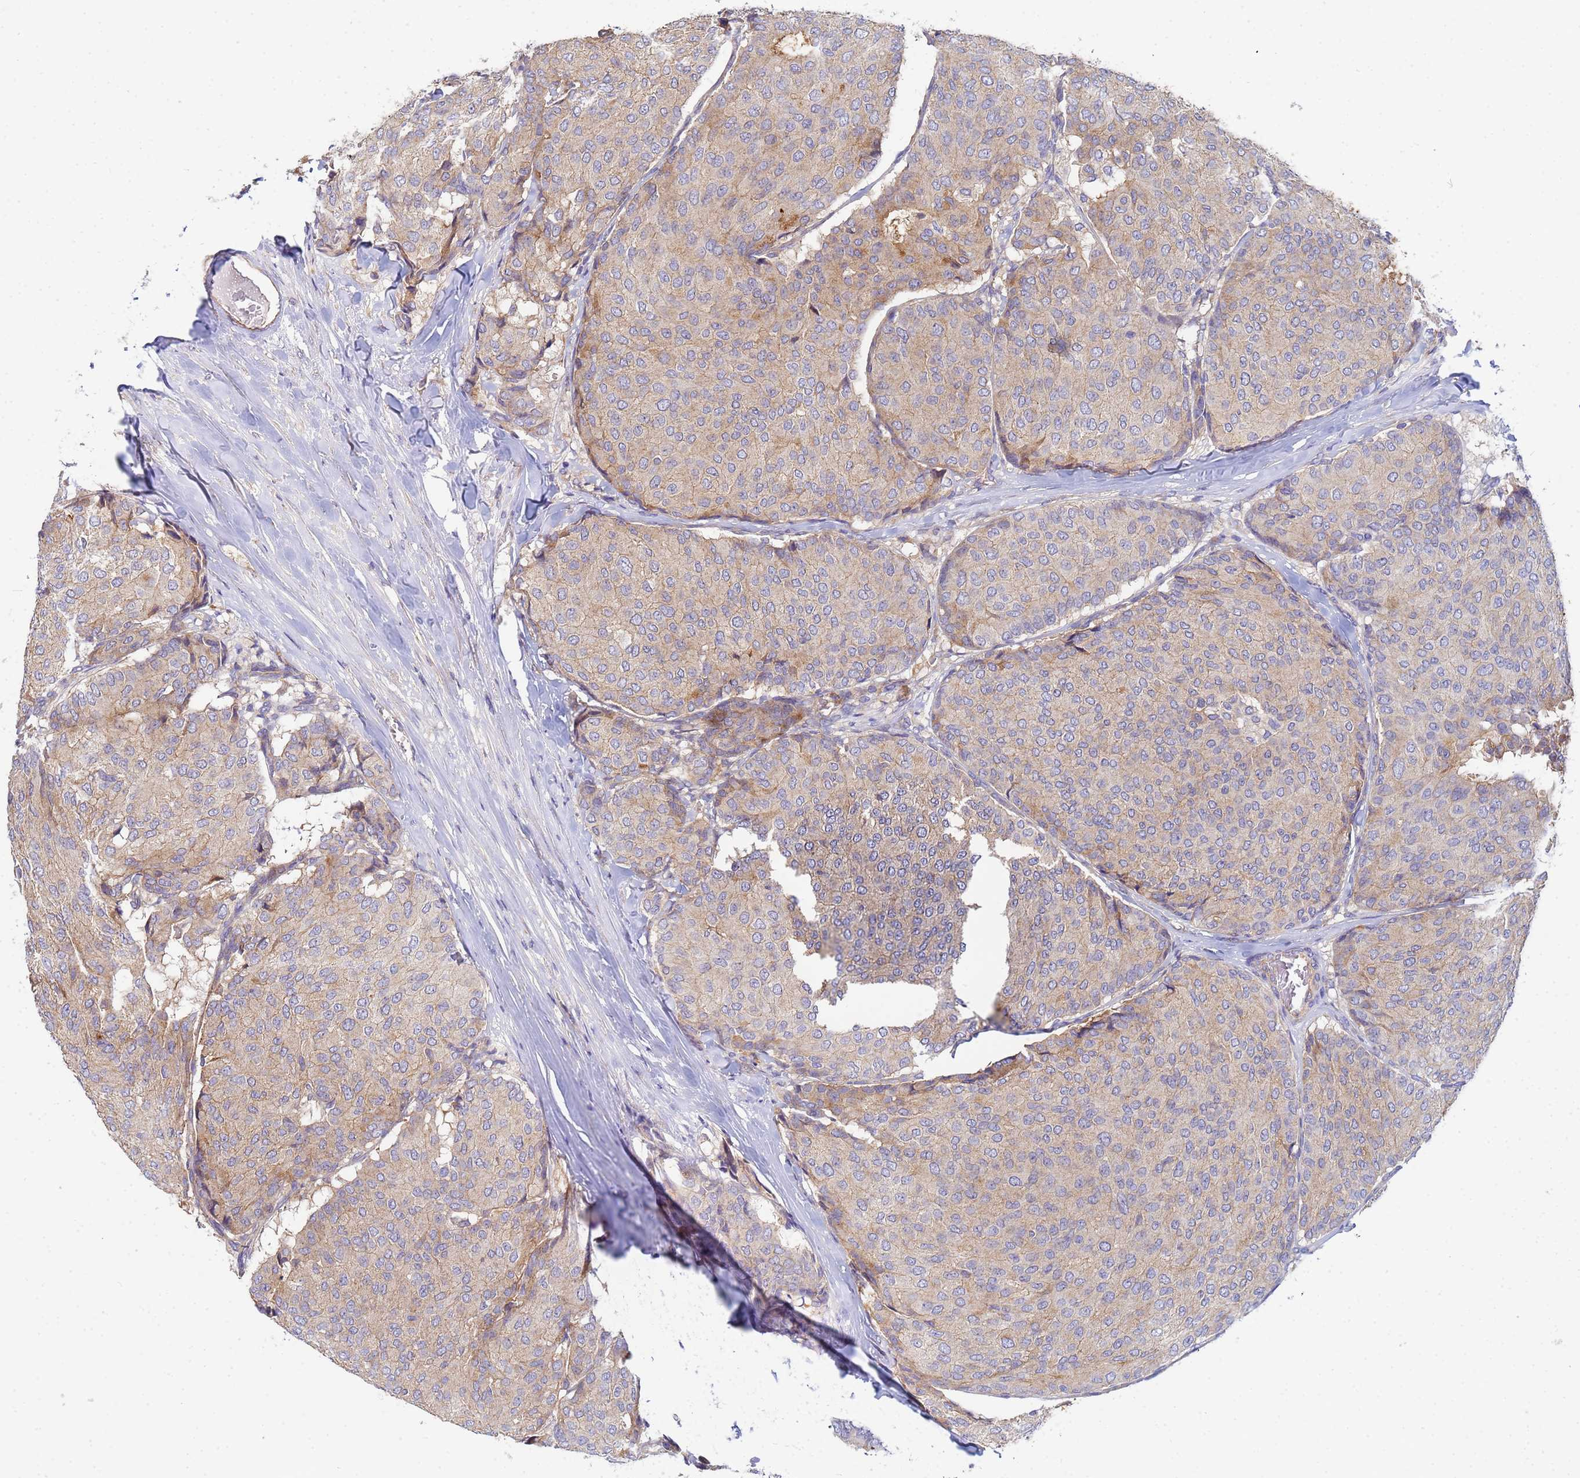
{"staining": {"intensity": "weak", "quantity": ">75%", "location": "cytoplasmic/membranous"}, "tissue": "breast cancer", "cell_type": "Tumor cells", "image_type": "cancer", "snomed": [{"axis": "morphology", "description": "Duct carcinoma"}, {"axis": "topography", "description": "Breast"}], "caption": "A brown stain shows weak cytoplasmic/membranous positivity of a protein in human breast infiltrating ductal carcinoma tumor cells.", "gene": "CDC34", "patient": {"sex": "female", "age": 75}}